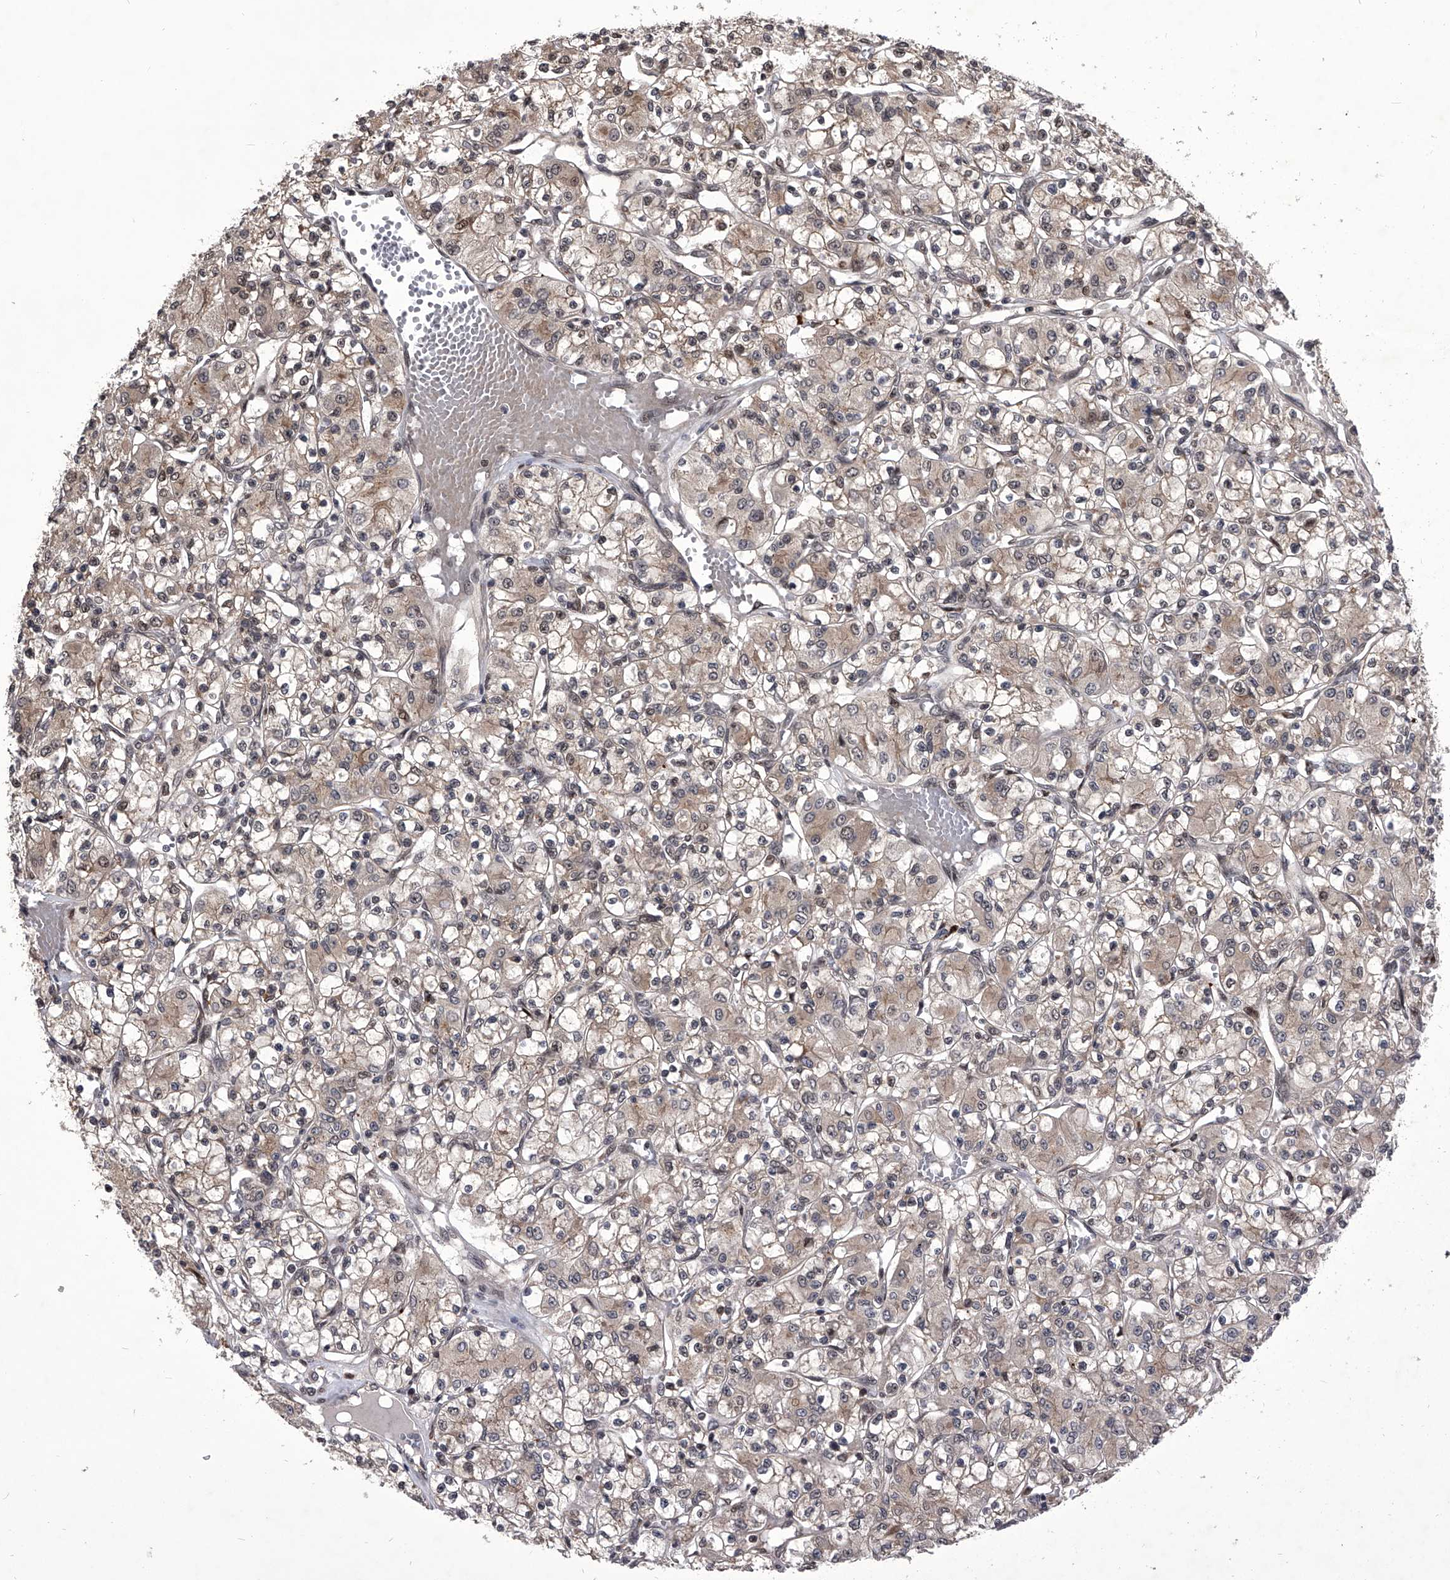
{"staining": {"intensity": "weak", "quantity": "<25%", "location": "cytoplasmic/membranous"}, "tissue": "renal cancer", "cell_type": "Tumor cells", "image_type": "cancer", "snomed": [{"axis": "morphology", "description": "Adenocarcinoma, NOS"}, {"axis": "topography", "description": "Kidney"}], "caption": "Renal adenocarcinoma stained for a protein using IHC reveals no staining tumor cells.", "gene": "CMTR1", "patient": {"sex": "female", "age": 59}}